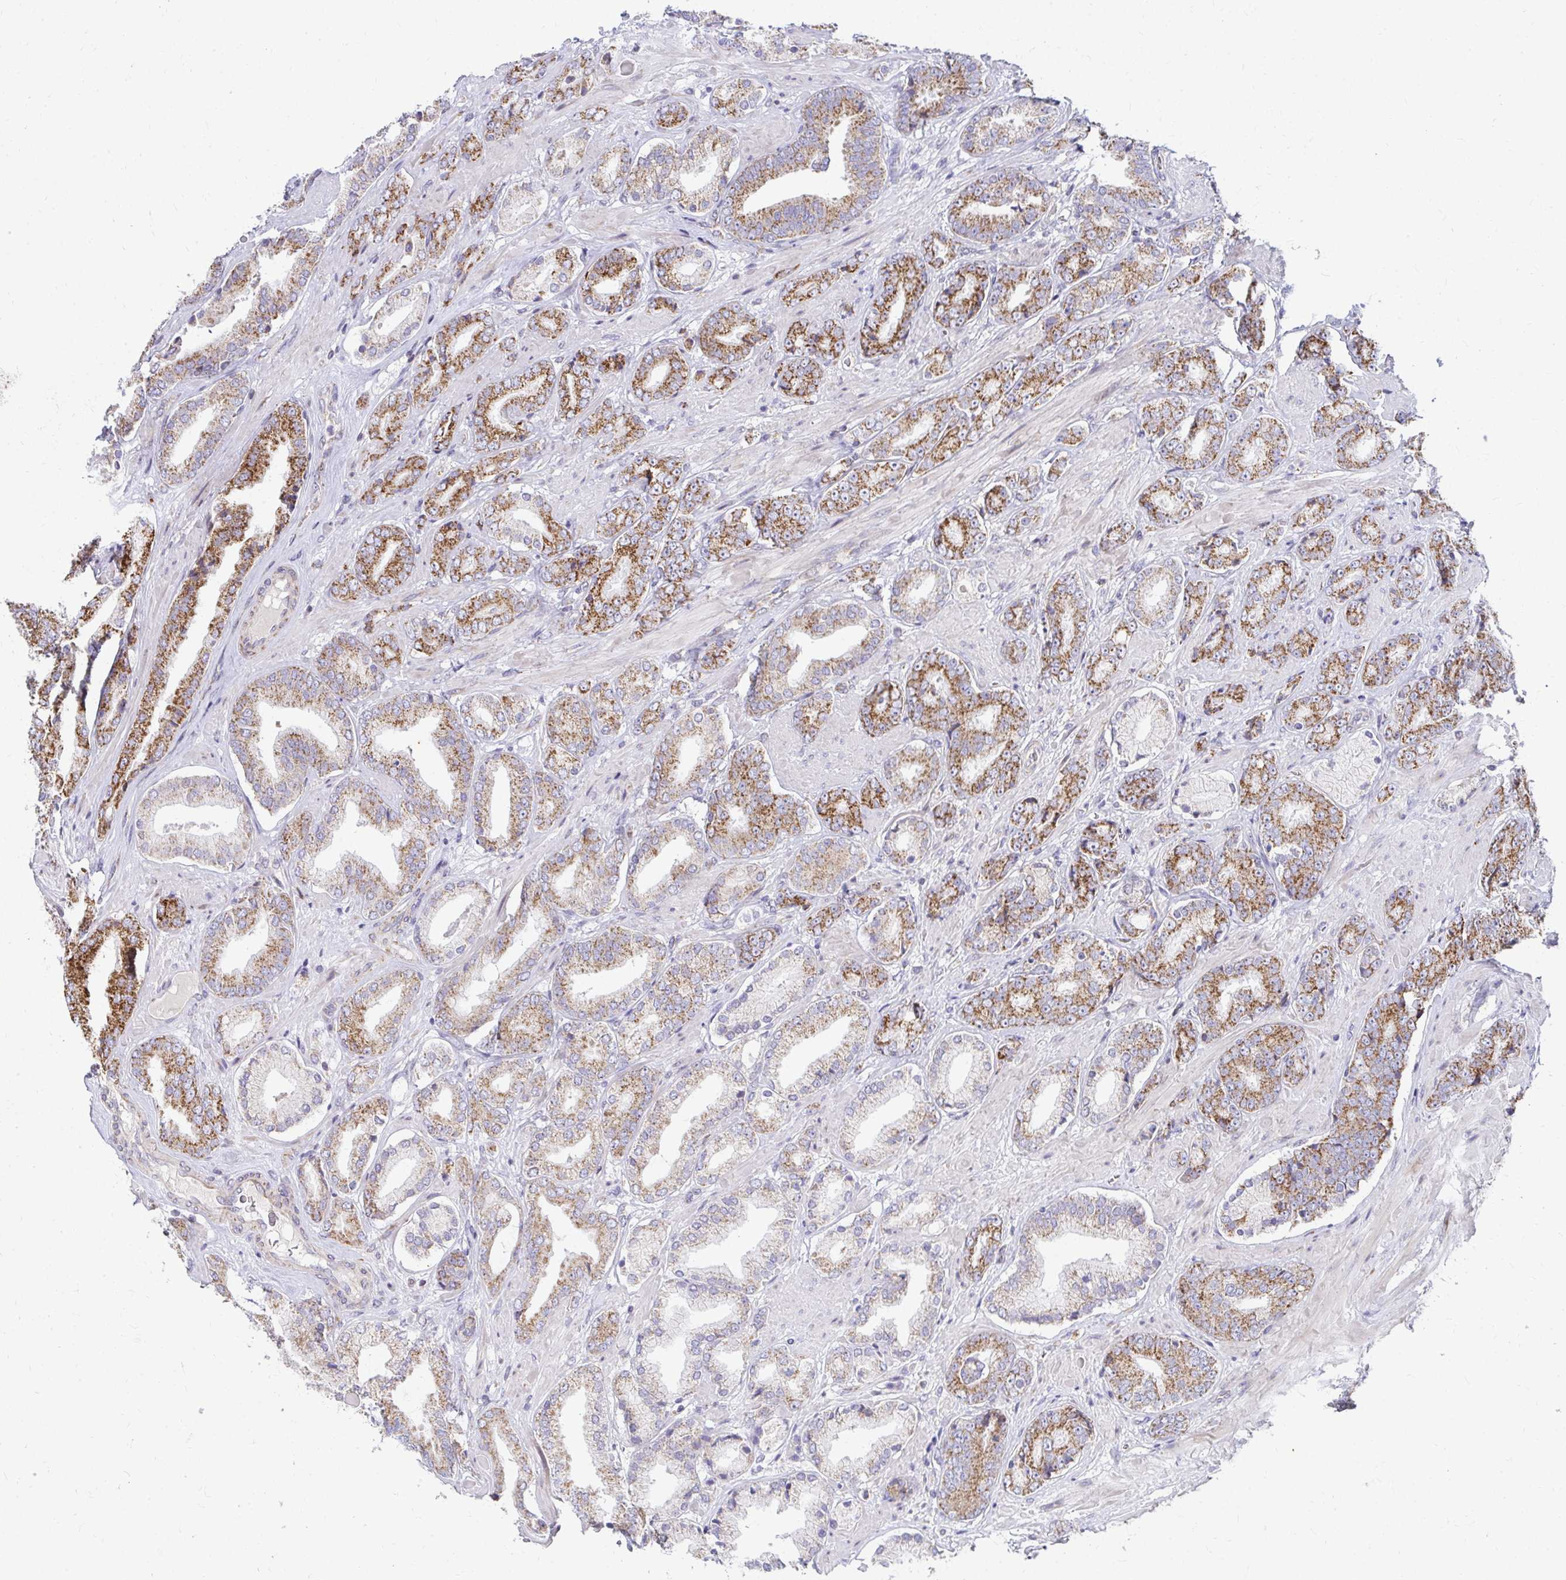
{"staining": {"intensity": "strong", "quantity": "25%-75%", "location": "cytoplasmic/membranous"}, "tissue": "prostate cancer", "cell_type": "Tumor cells", "image_type": "cancer", "snomed": [{"axis": "morphology", "description": "Adenocarcinoma, High grade"}, {"axis": "topography", "description": "Prostate"}], "caption": "Adenocarcinoma (high-grade) (prostate) was stained to show a protein in brown. There is high levels of strong cytoplasmic/membranous expression in about 25%-75% of tumor cells. Using DAB (3,3'-diaminobenzidine) (brown) and hematoxylin (blue) stains, captured at high magnification using brightfield microscopy.", "gene": "EXOC5", "patient": {"sex": "male", "age": 56}}